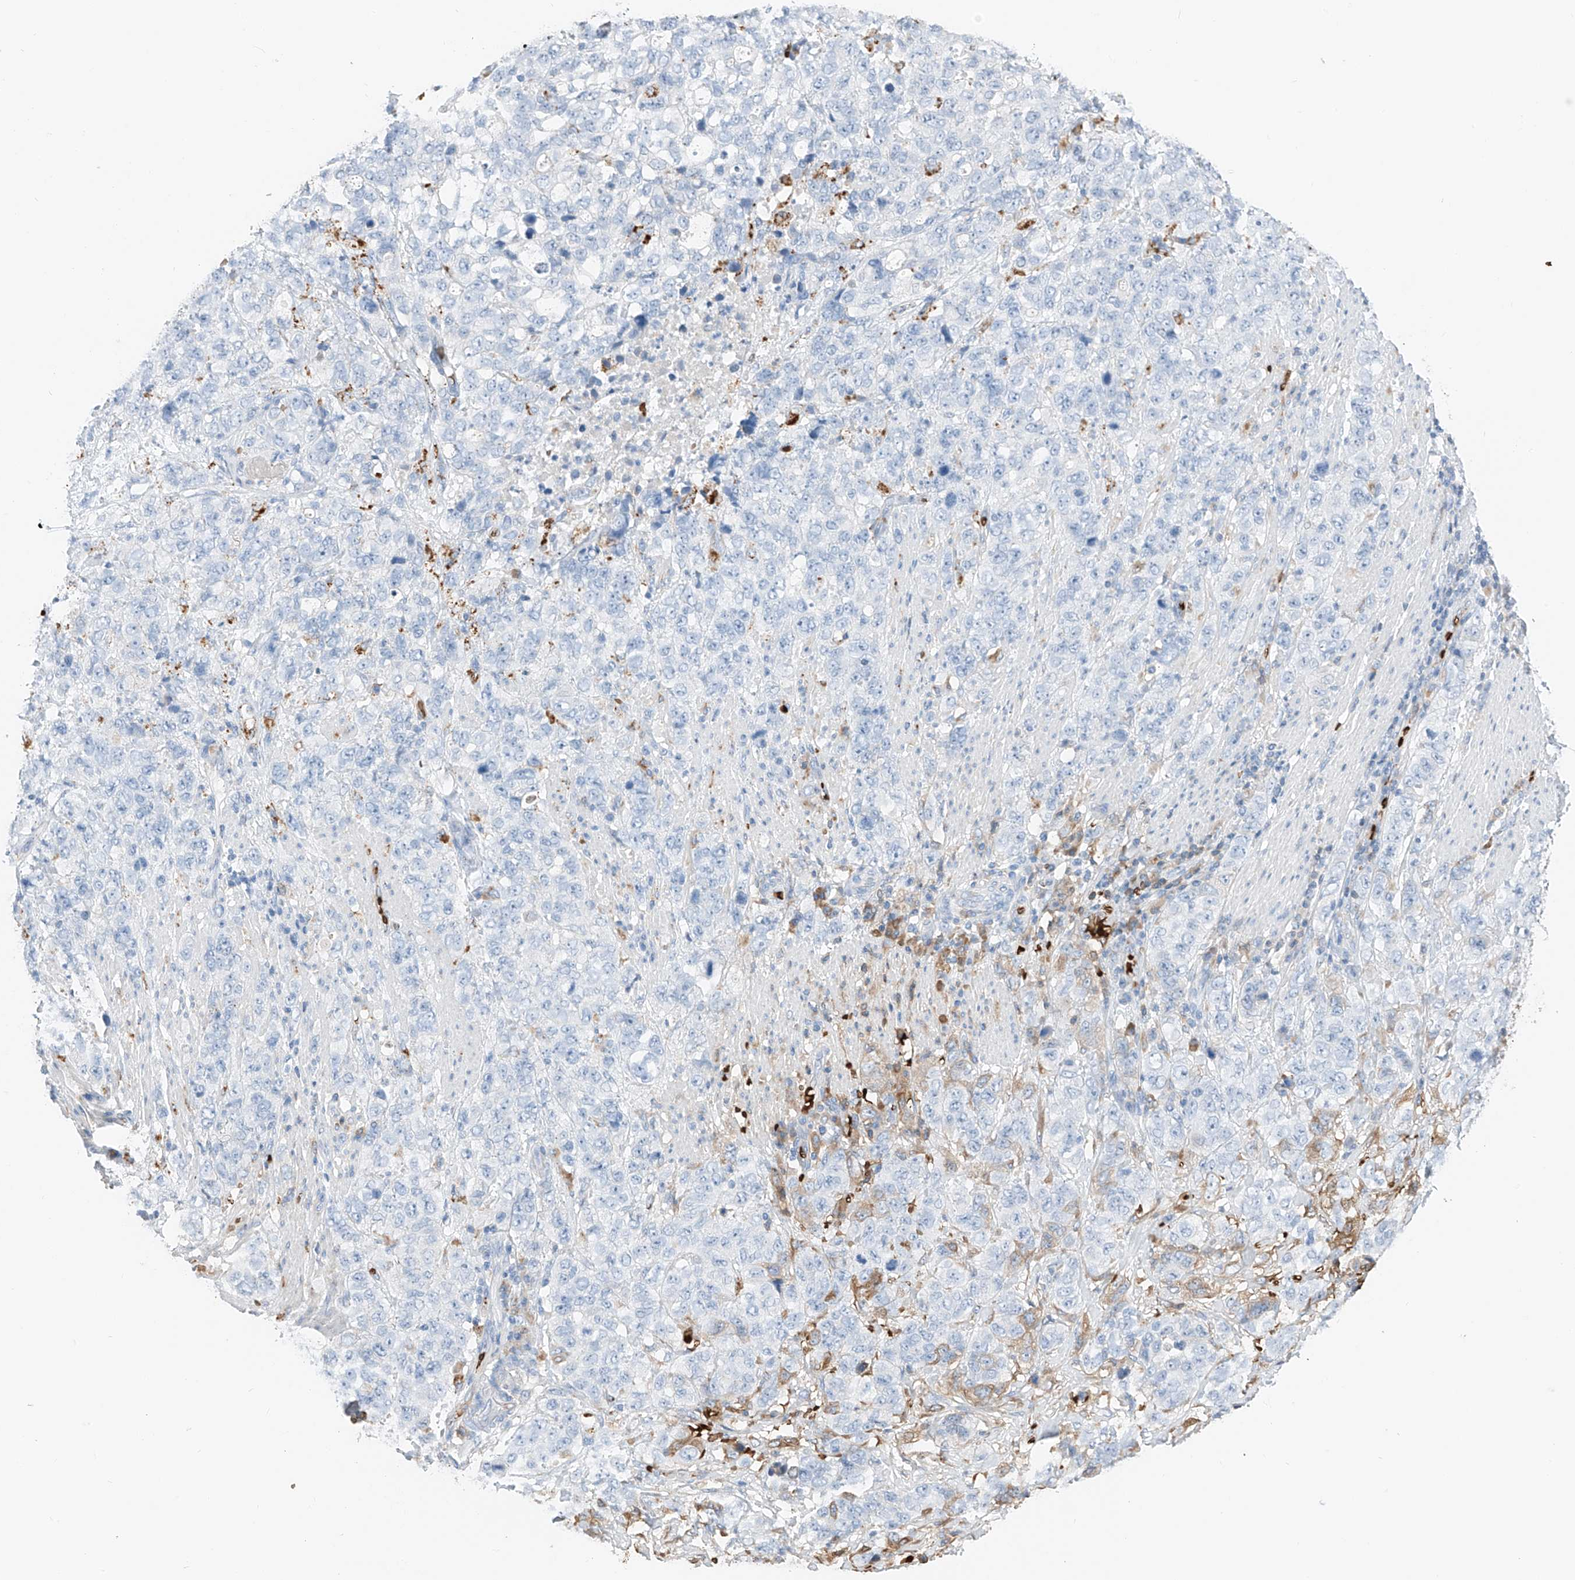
{"staining": {"intensity": "negative", "quantity": "none", "location": "none"}, "tissue": "stomach cancer", "cell_type": "Tumor cells", "image_type": "cancer", "snomed": [{"axis": "morphology", "description": "Adenocarcinoma, NOS"}, {"axis": "topography", "description": "Stomach"}], "caption": "Immunohistochemistry histopathology image of neoplastic tissue: stomach cancer (adenocarcinoma) stained with DAB (3,3'-diaminobenzidine) shows no significant protein staining in tumor cells.", "gene": "PRSS23", "patient": {"sex": "male", "age": 48}}